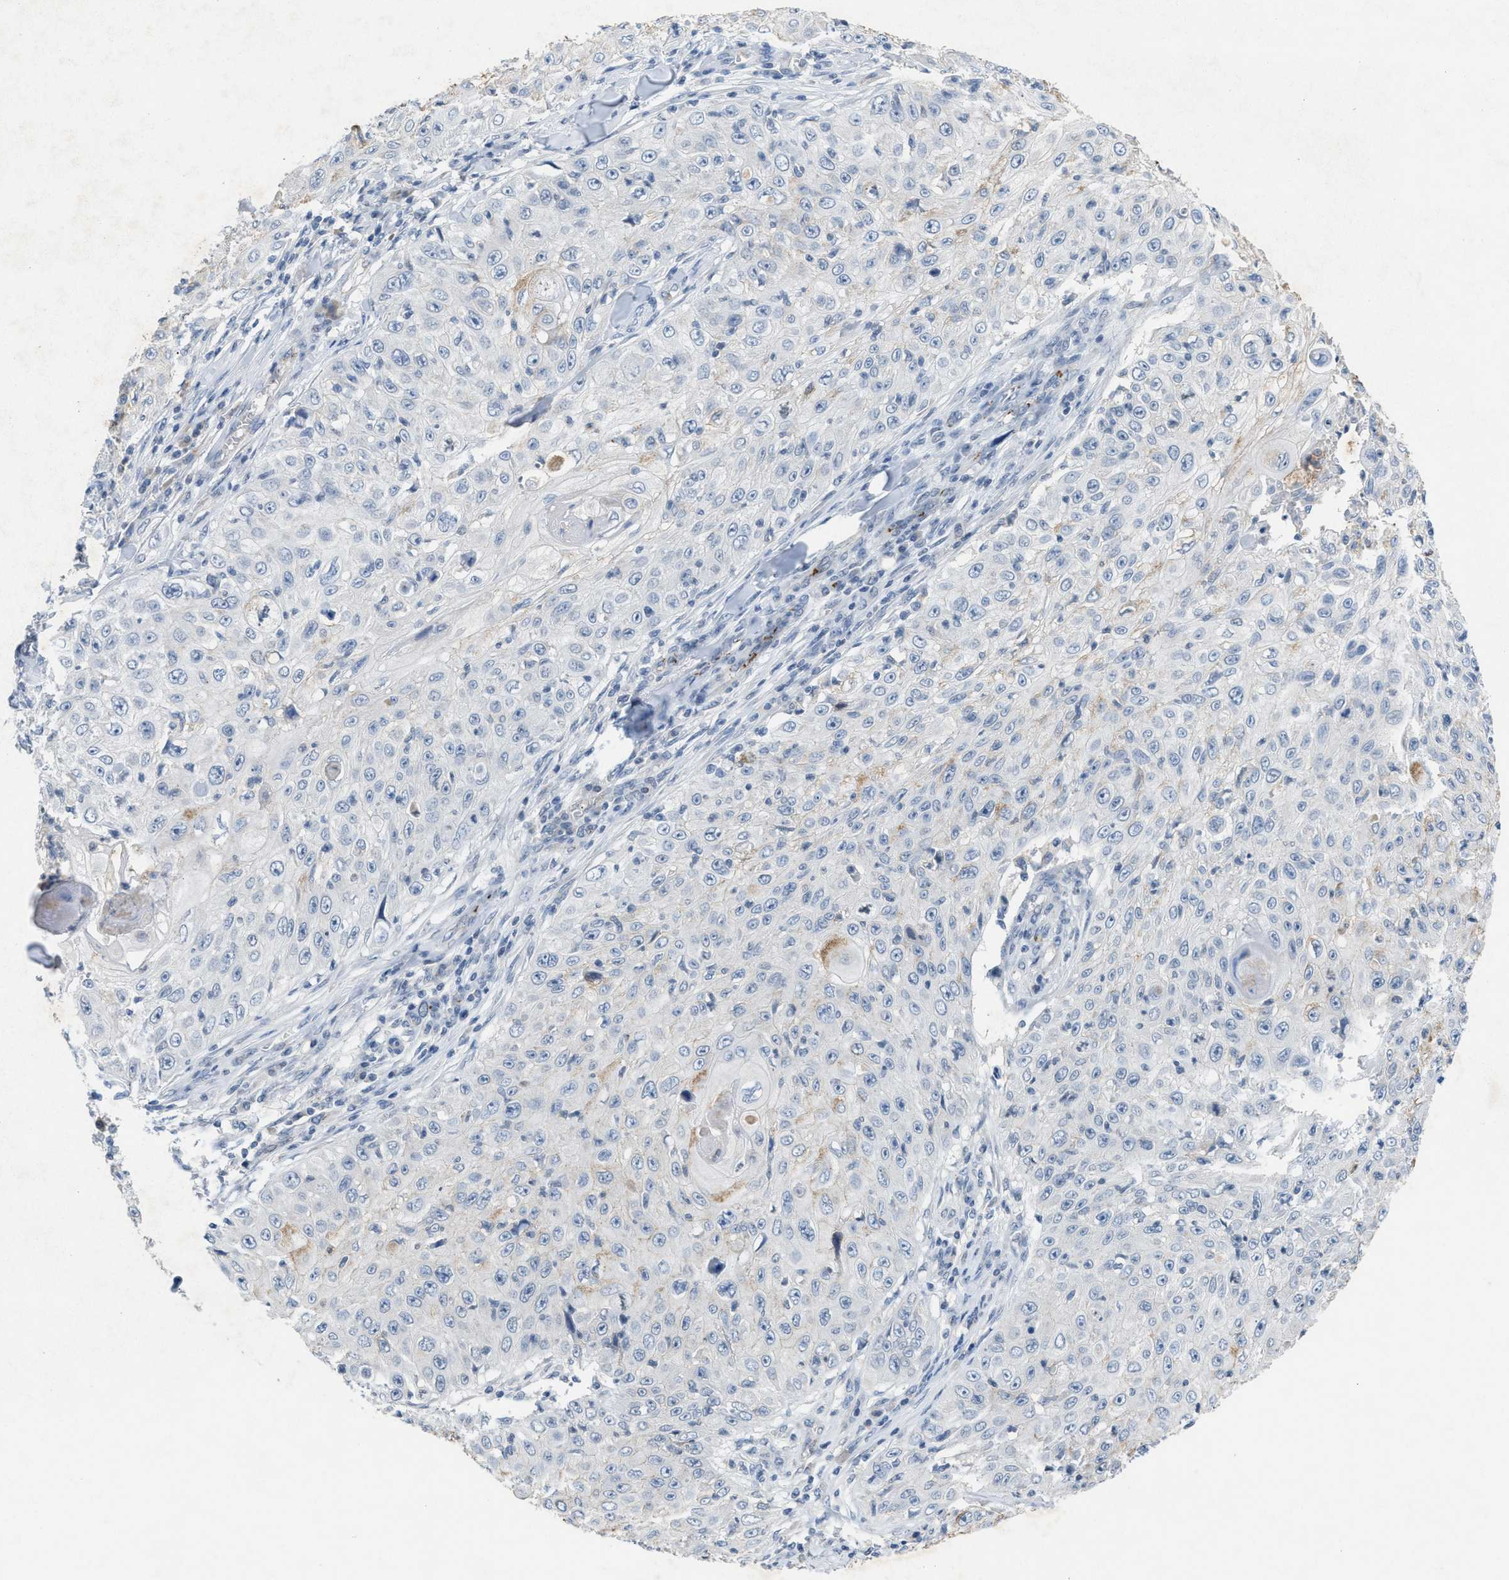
{"staining": {"intensity": "negative", "quantity": "none", "location": "none"}, "tissue": "skin cancer", "cell_type": "Tumor cells", "image_type": "cancer", "snomed": [{"axis": "morphology", "description": "Squamous cell carcinoma, NOS"}, {"axis": "topography", "description": "Skin"}], "caption": "Human skin squamous cell carcinoma stained for a protein using IHC demonstrates no expression in tumor cells.", "gene": "SLC5A5", "patient": {"sex": "male", "age": 86}}